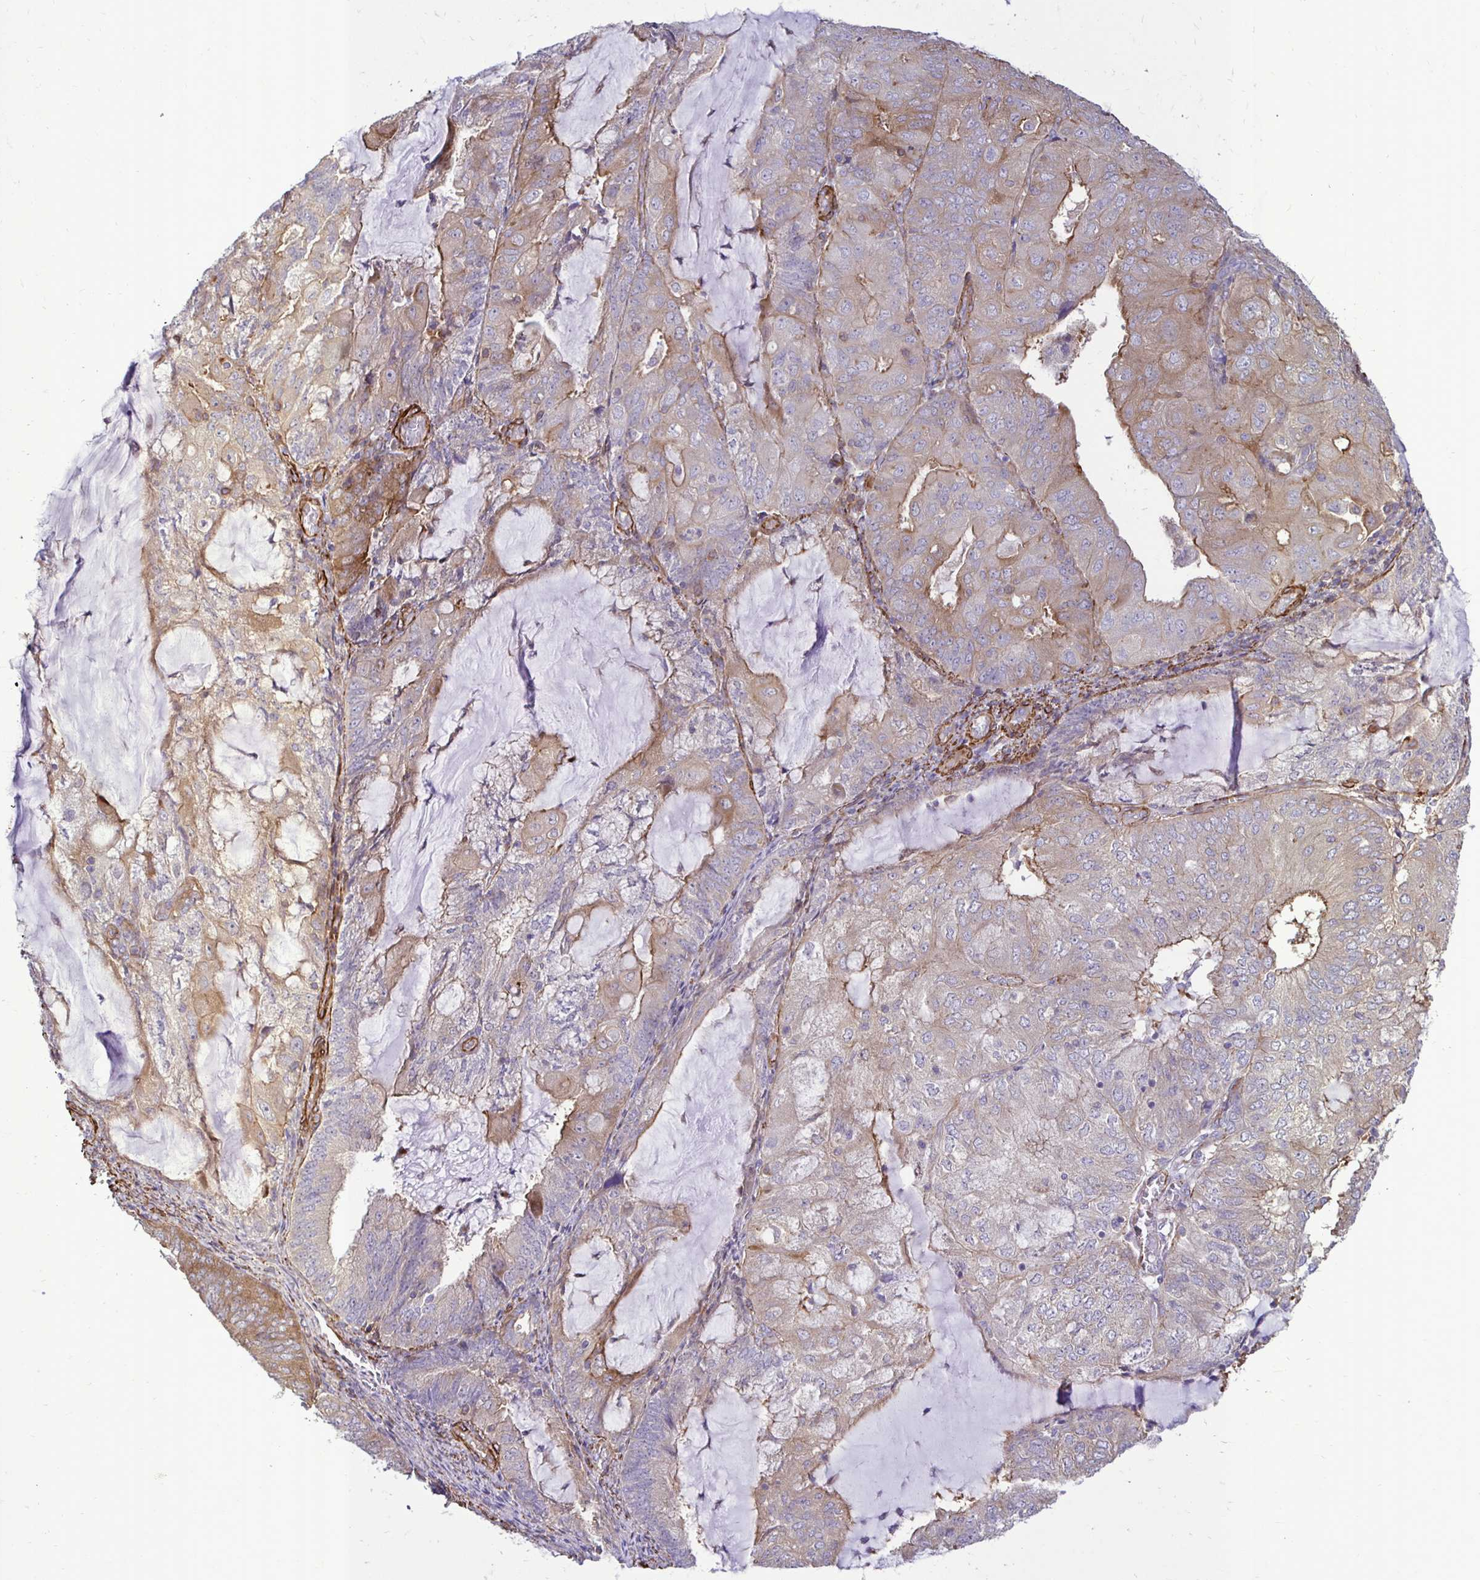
{"staining": {"intensity": "moderate", "quantity": "25%-75%", "location": "cytoplasmic/membranous"}, "tissue": "endometrial cancer", "cell_type": "Tumor cells", "image_type": "cancer", "snomed": [{"axis": "morphology", "description": "Adenocarcinoma, NOS"}, {"axis": "topography", "description": "Endometrium"}], "caption": "Immunohistochemistry (IHC) photomicrograph of human adenocarcinoma (endometrial) stained for a protein (brown), which displays medium levels of moderate cytoplasmic/membranous expression in about 25%-75% of tumor cells.", "gene": "CTPS1", "patient": {"sex": "female", "age": 81}}